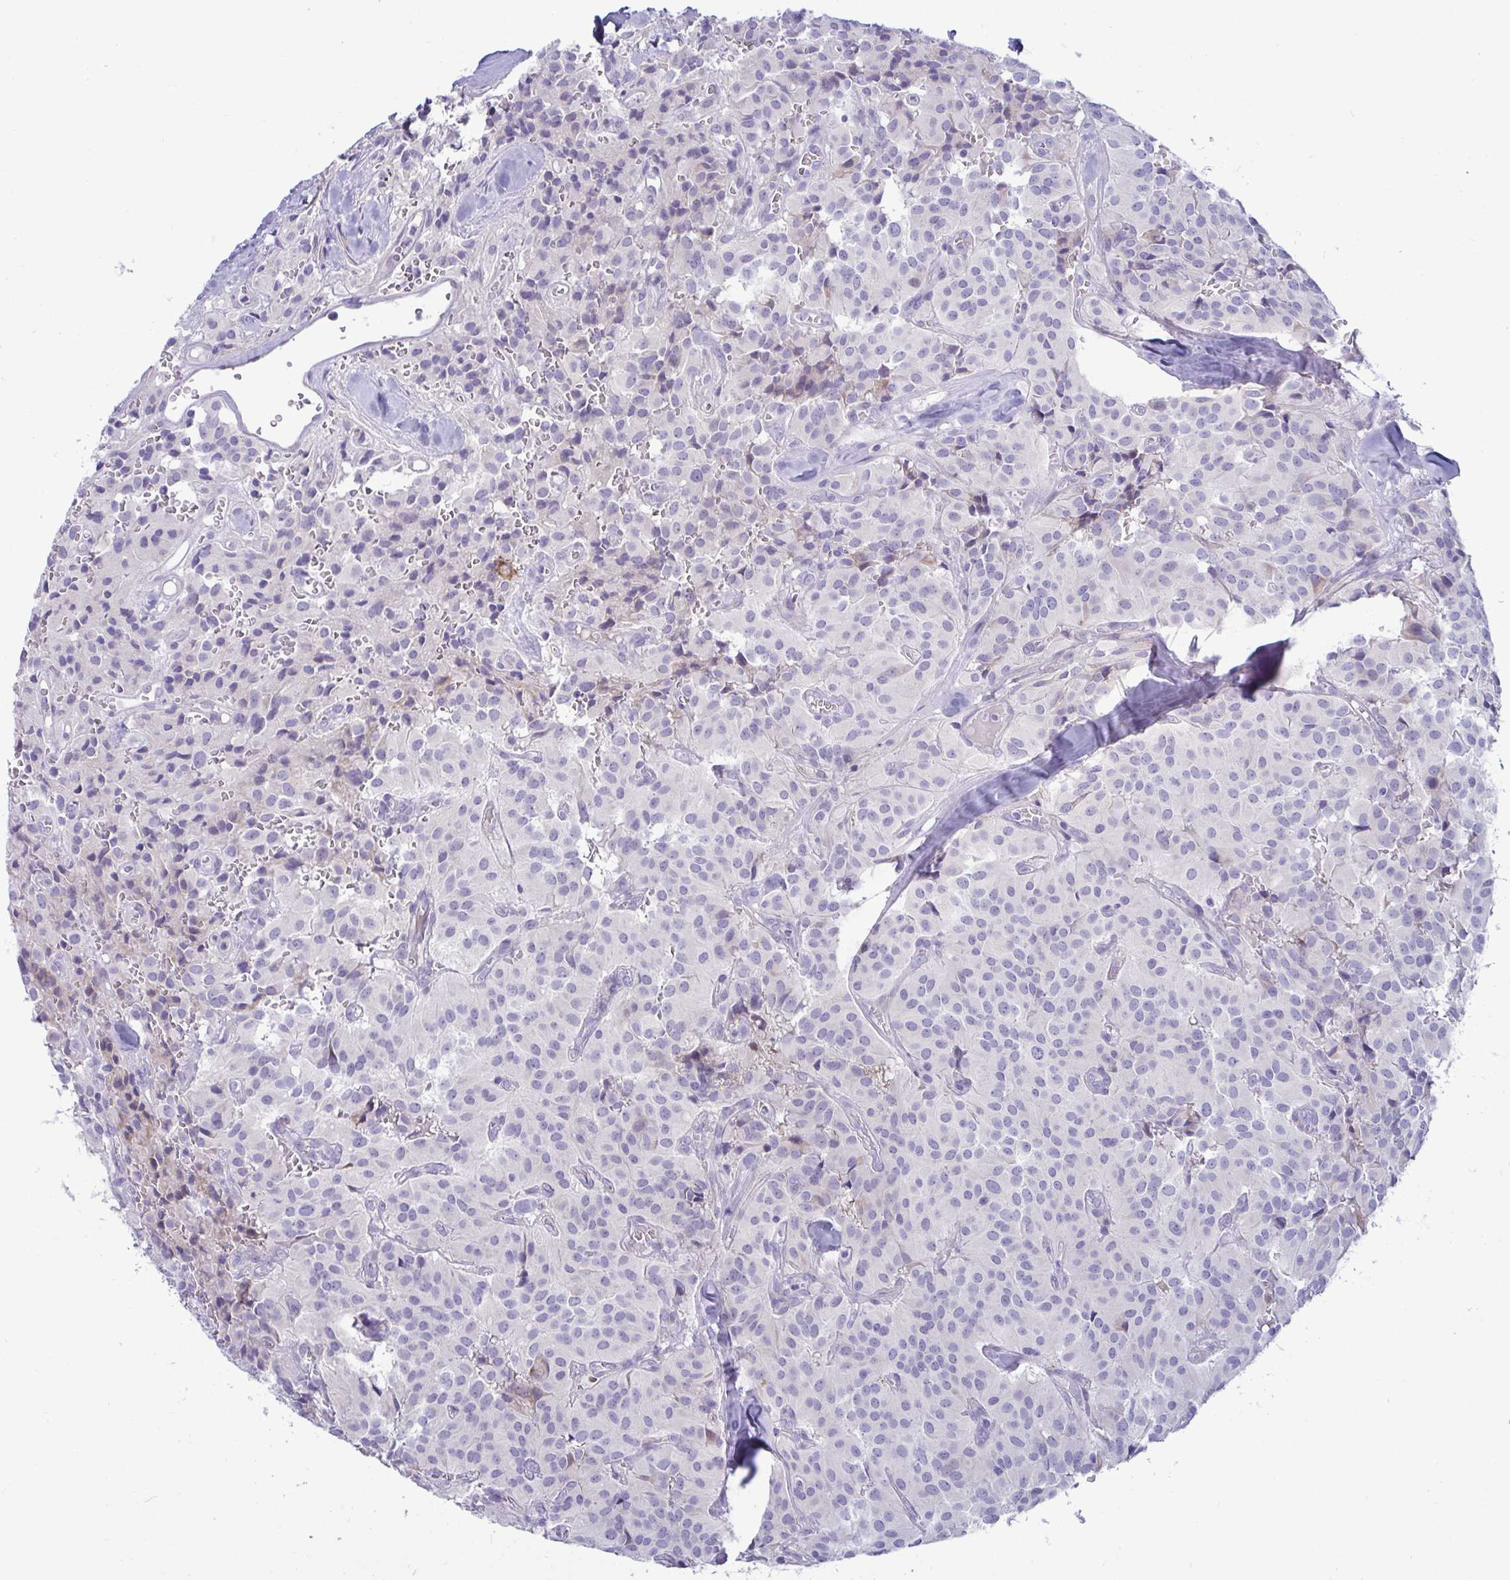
{"staining": {"intensity": "negative", "quantity": "none", "location": "none"}, "tissue": "glioma", "cell_type": "Tumor cells", "image_type": "cancer", "snomed": [{"axis": "morphology", "description": "Glioma, malignant, Low grade"}, {"axis": "topography", "description": "Brain"}], "caption": "IHC of malignant glioma (low-grade) exhibits no expression in tumor cells.", "gene": "TFPI2", "patient": {"sex": "male", "age": 42}}